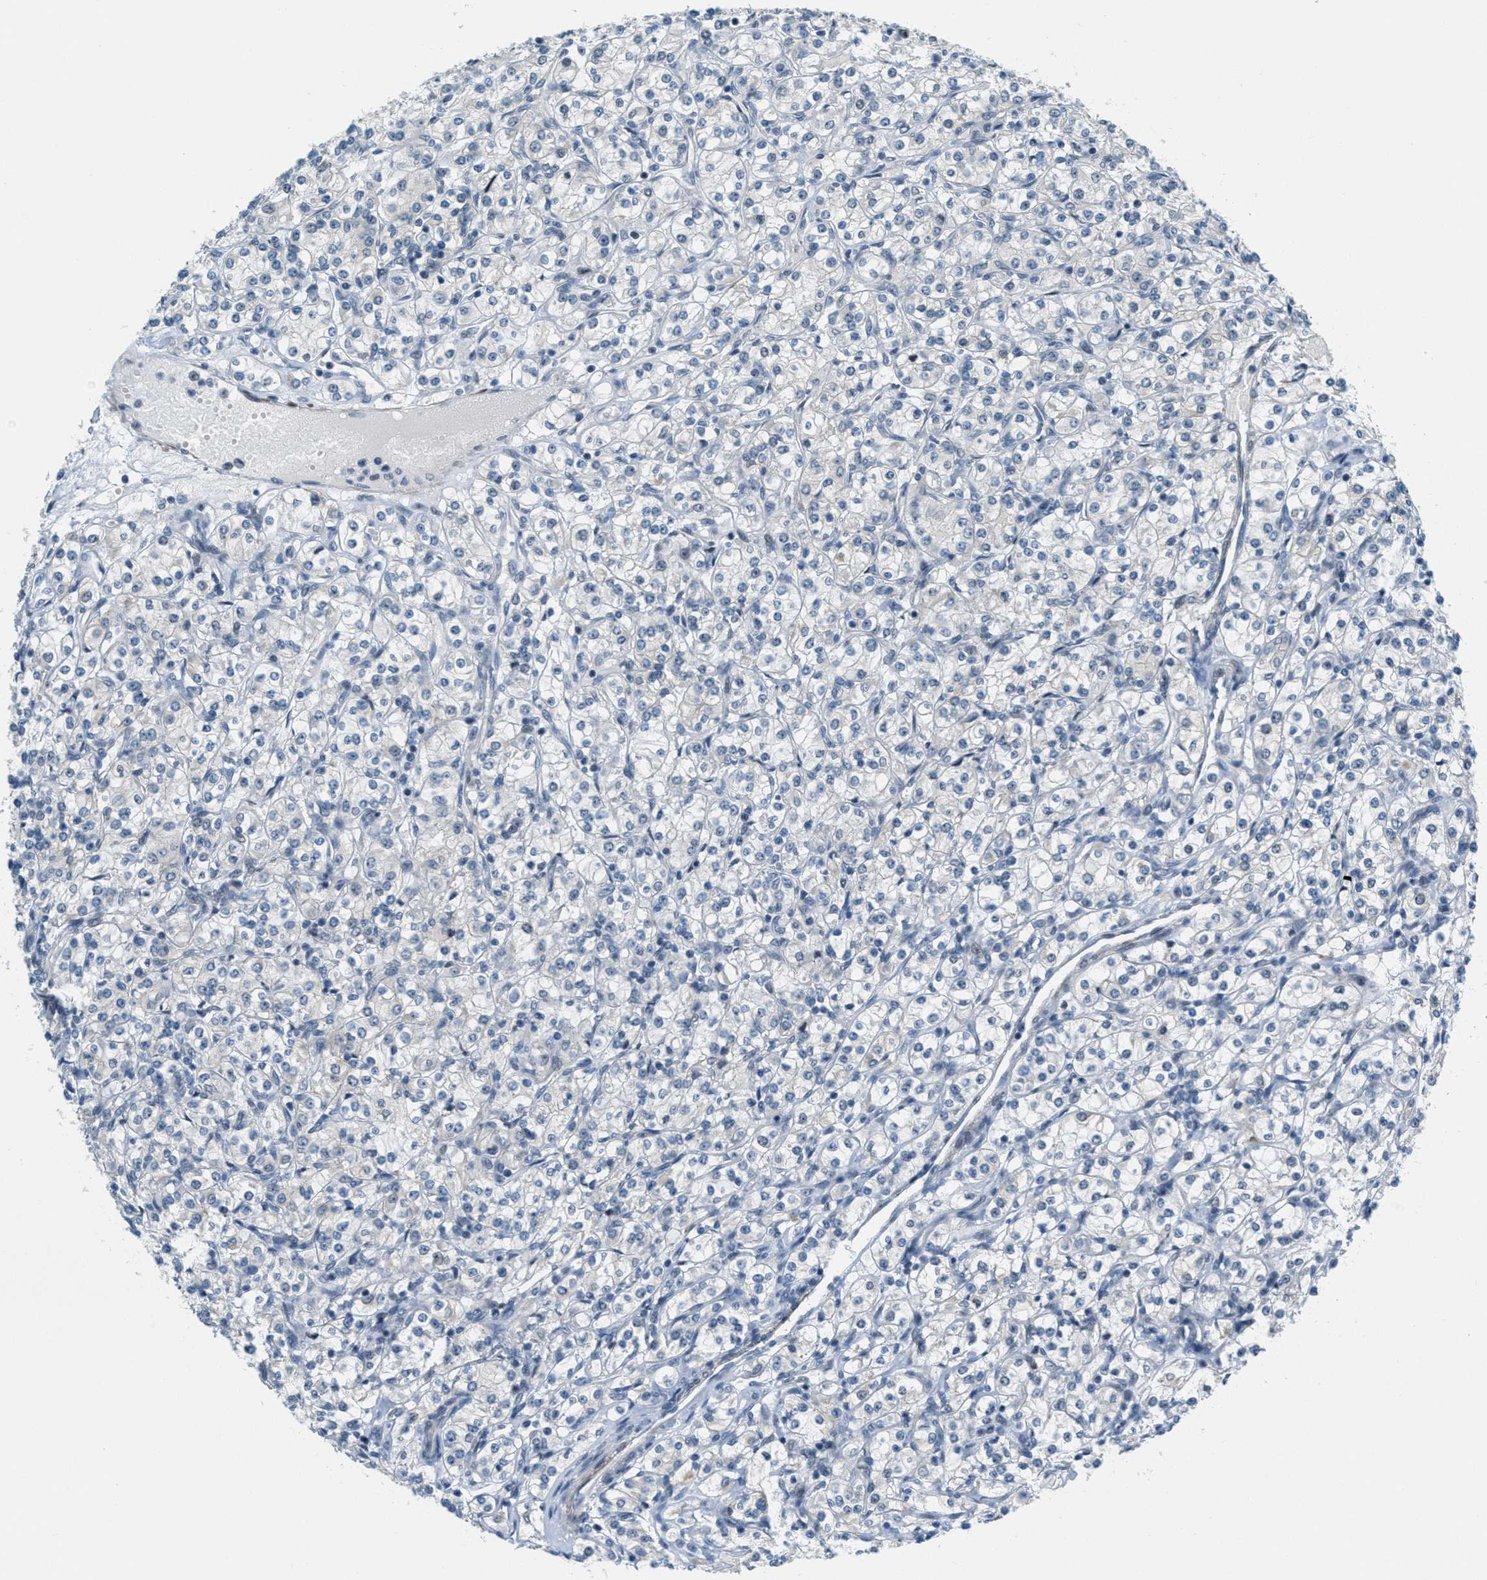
{"staining": {"intensity": "negative", "quantity": "none", "location": "none"}, "tissue": "renal cancer", "cell_type": "Tumor cells", "image_type": "cancer", "snomed": [{"axis": "morphology", "description": "Adenocarcinoma, NOS"}, {"axis": "topography", "description": "Kidney"}], "caption": "An IHC photomicrograph of renal cancer (adenocarcinoma) is shown. There is no staining in tumor cells of renal cancer (adenocarcinoma).", "gene": "ZDHHC23", "patient": {"sex": "male", "age": 77}}